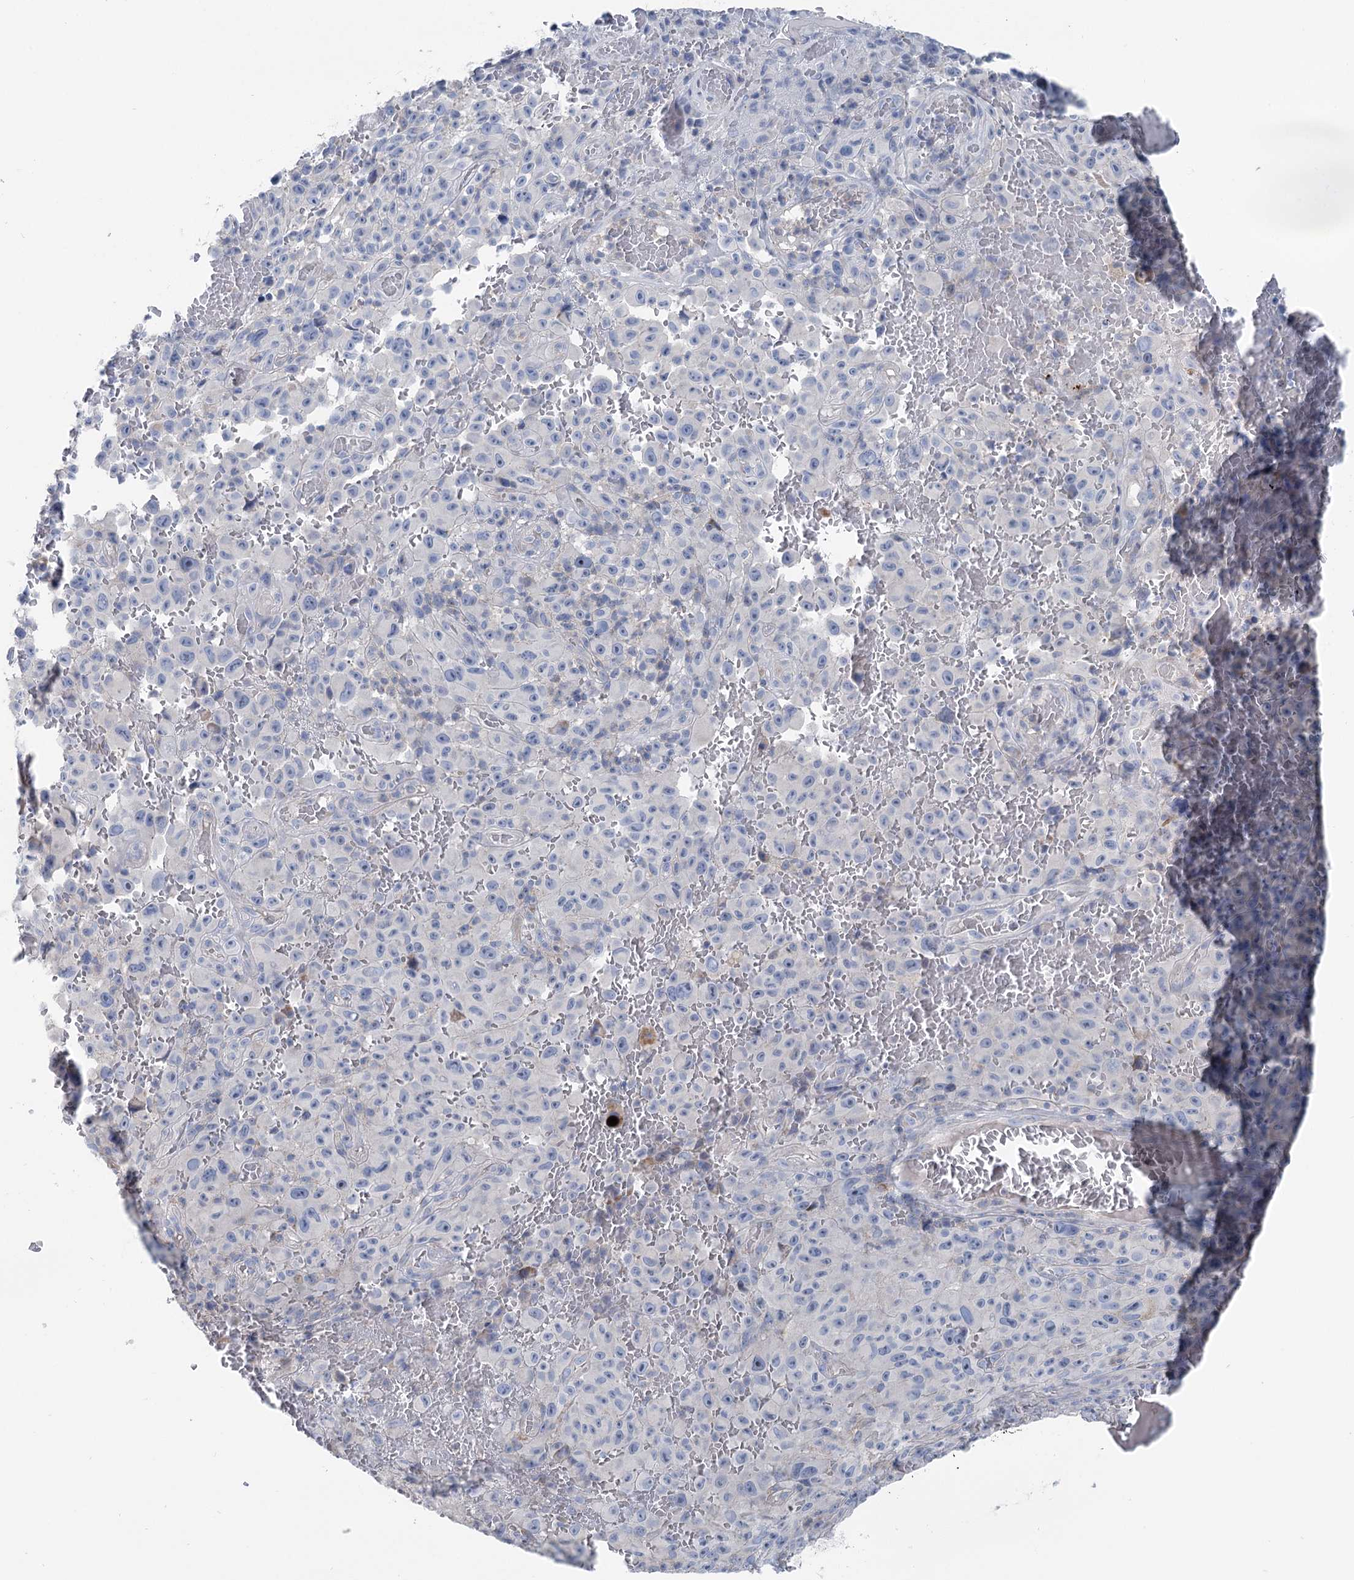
{"staining": {"intensity": "negative", "quantity": "none", "location": "none"}, "tissue": "melanoma", "cell_type": "Tumor cells", "image_type": "cancer", "snomed": [{"axis": "morphology", "description": "Malignant melanoma, NOS"}, {"axis": "topography", "description": "Skin"}], "caption": "Human malignant melanoma stained for a protein using immunohistochemistry exhibits no staining in tumor cells.", "gene": "MARK2", "patient": {"sex": "female", "age": 82}}